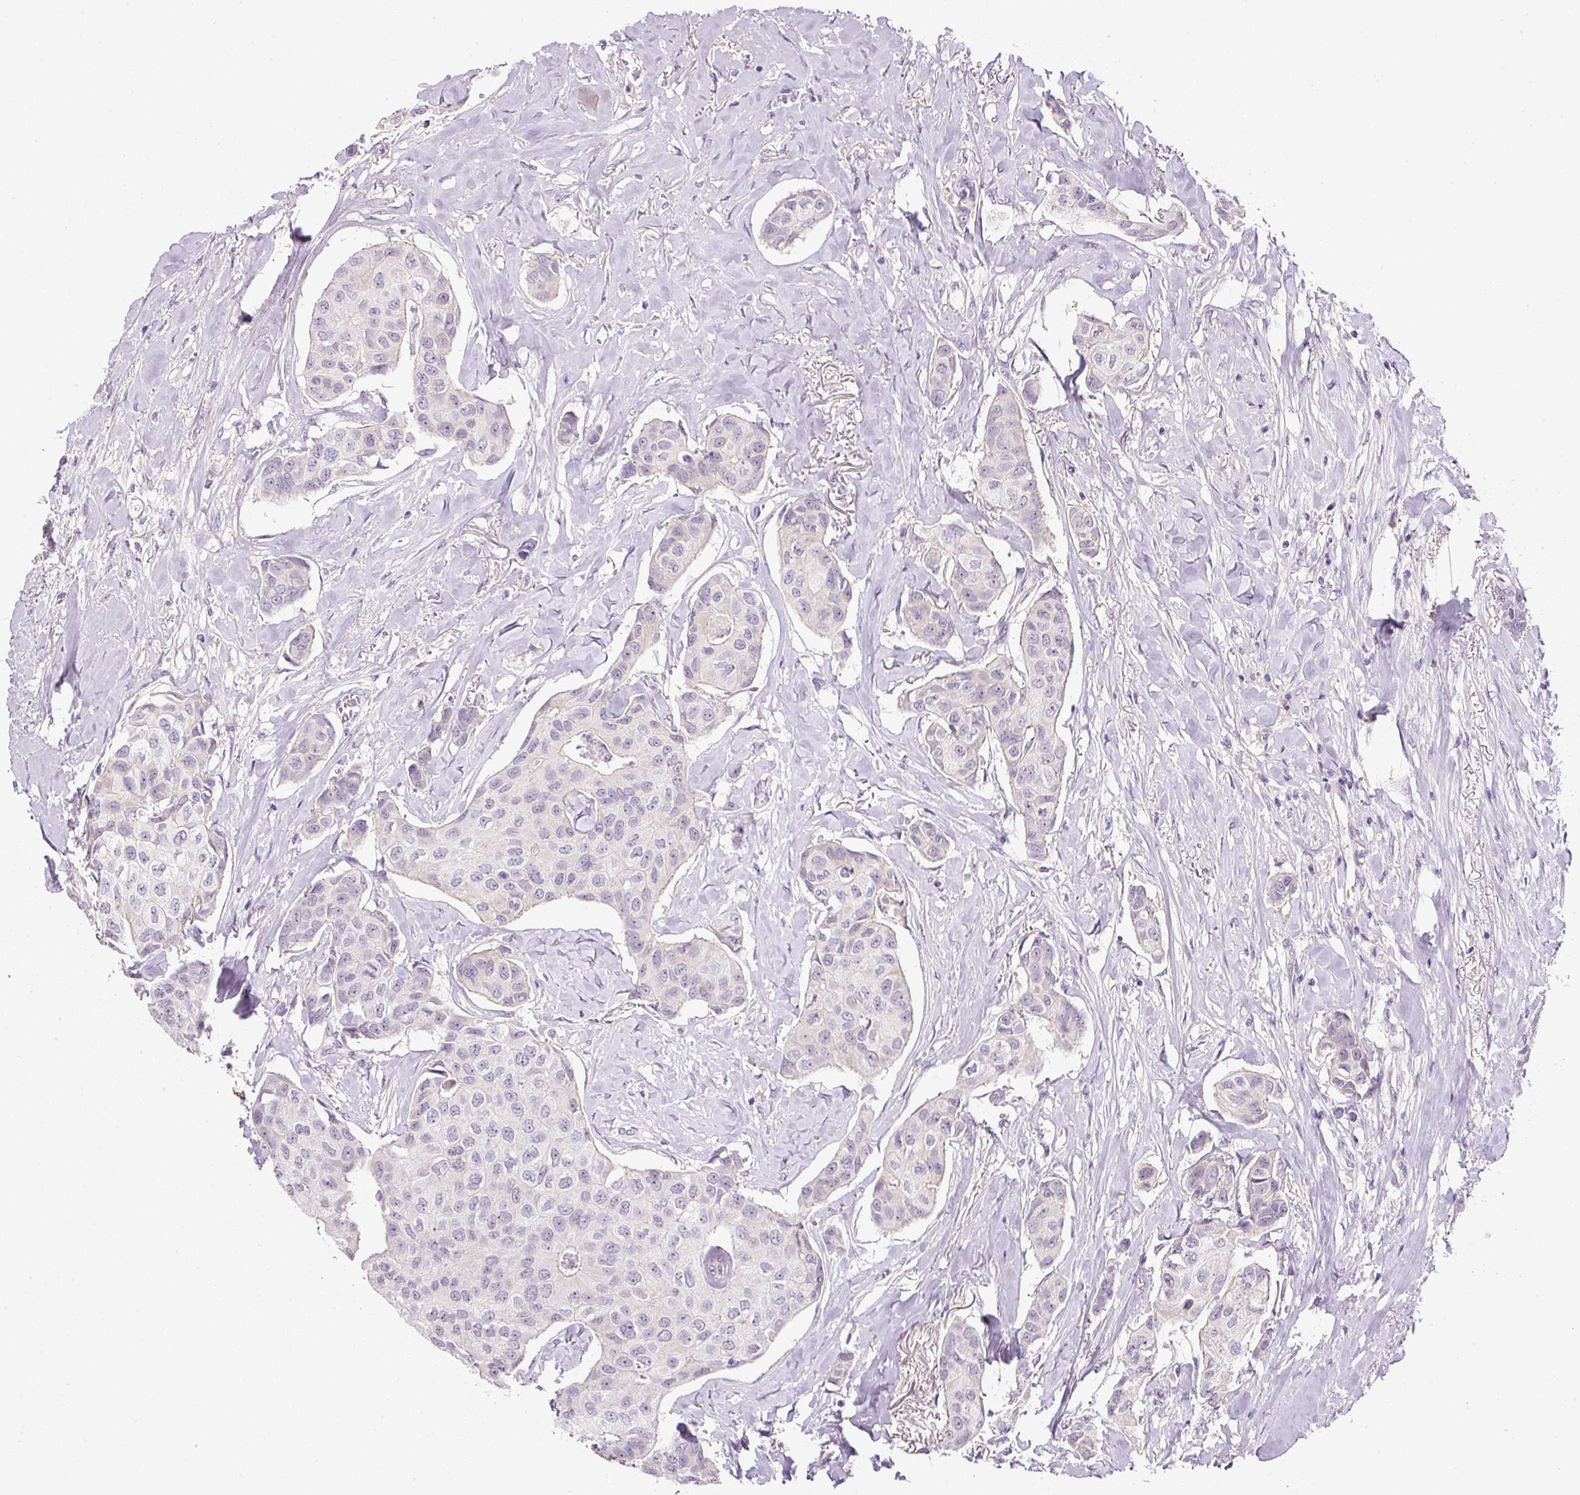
{"staining": {"intensity": "negative", "quantity": "none", "location": "none"}, "tissue": "breast cancer", "cell_type": "Tumor cells", "image_type": "cancer", "snomed": [{"axis": "morphology", "description": "Duct carcinoma"}, {"axis": "topography", "description": "Breast"}], "caption": "This is an IHC micrograph of breast infiltrating ductal carcinoma. There is no positivity in tumor cells.", "gene": "TMEM37", "patient": {"sex": "female", "age": 80}}